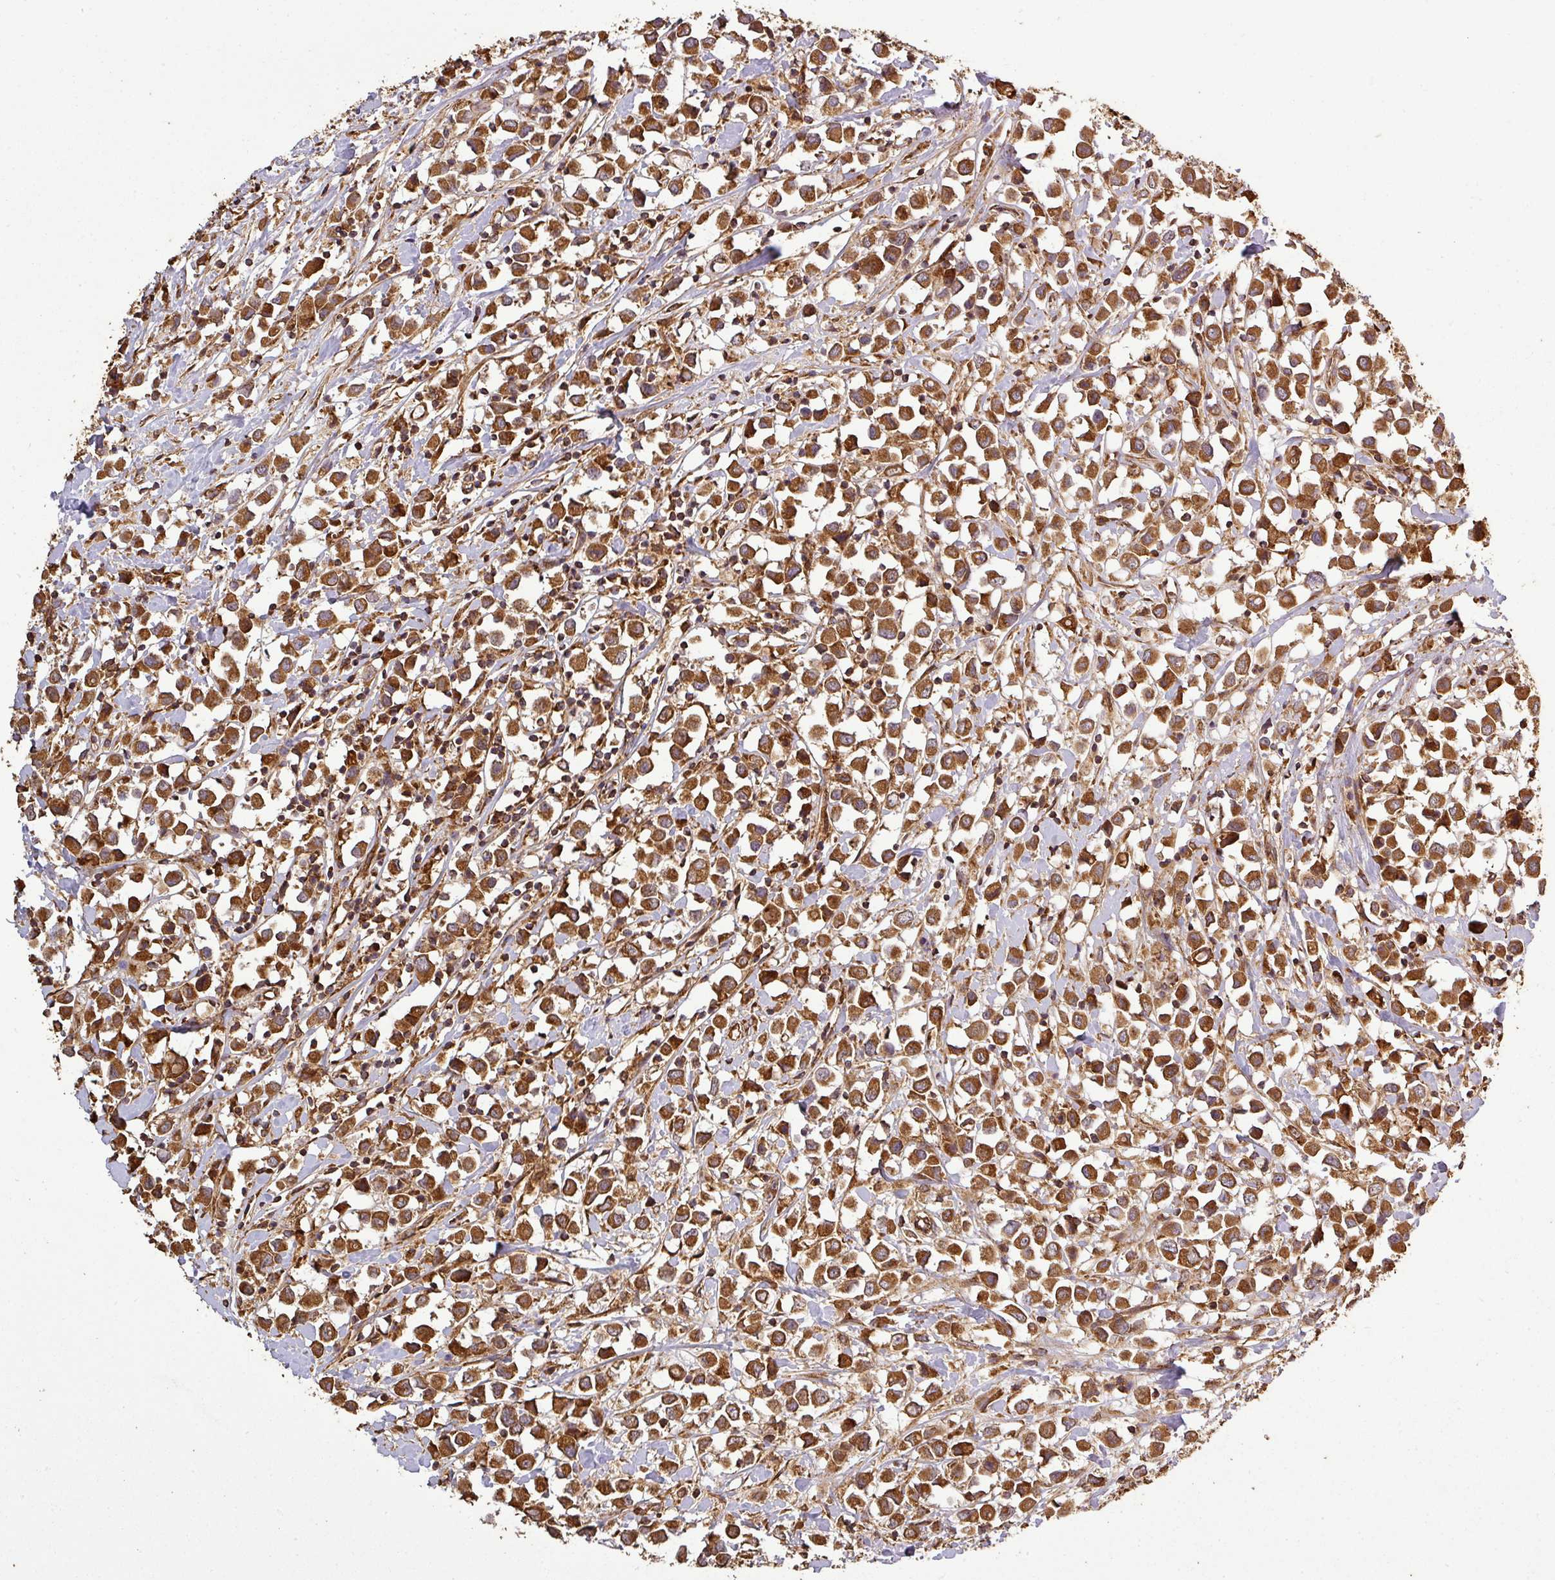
{"staining": {"intensity": "strong", "quantity": ">75%", "location": "cytoplasmic/membranous"}, "tissue": "breast cancer", "cell_type": "Tumor cells", "image_type": "cancer", "snomed": [{"axis": "morphology", "description": "Duct carcinoma"}, {"axis": "topography", "description": "Breast"}], "caption": "Breast cancer (infiltrating ductal carcinoma) stained with a protein marker displays strong staining in tumor cells.", "gene": "PLEKHM1", "patient": {"sex": "female", "age": 61}}